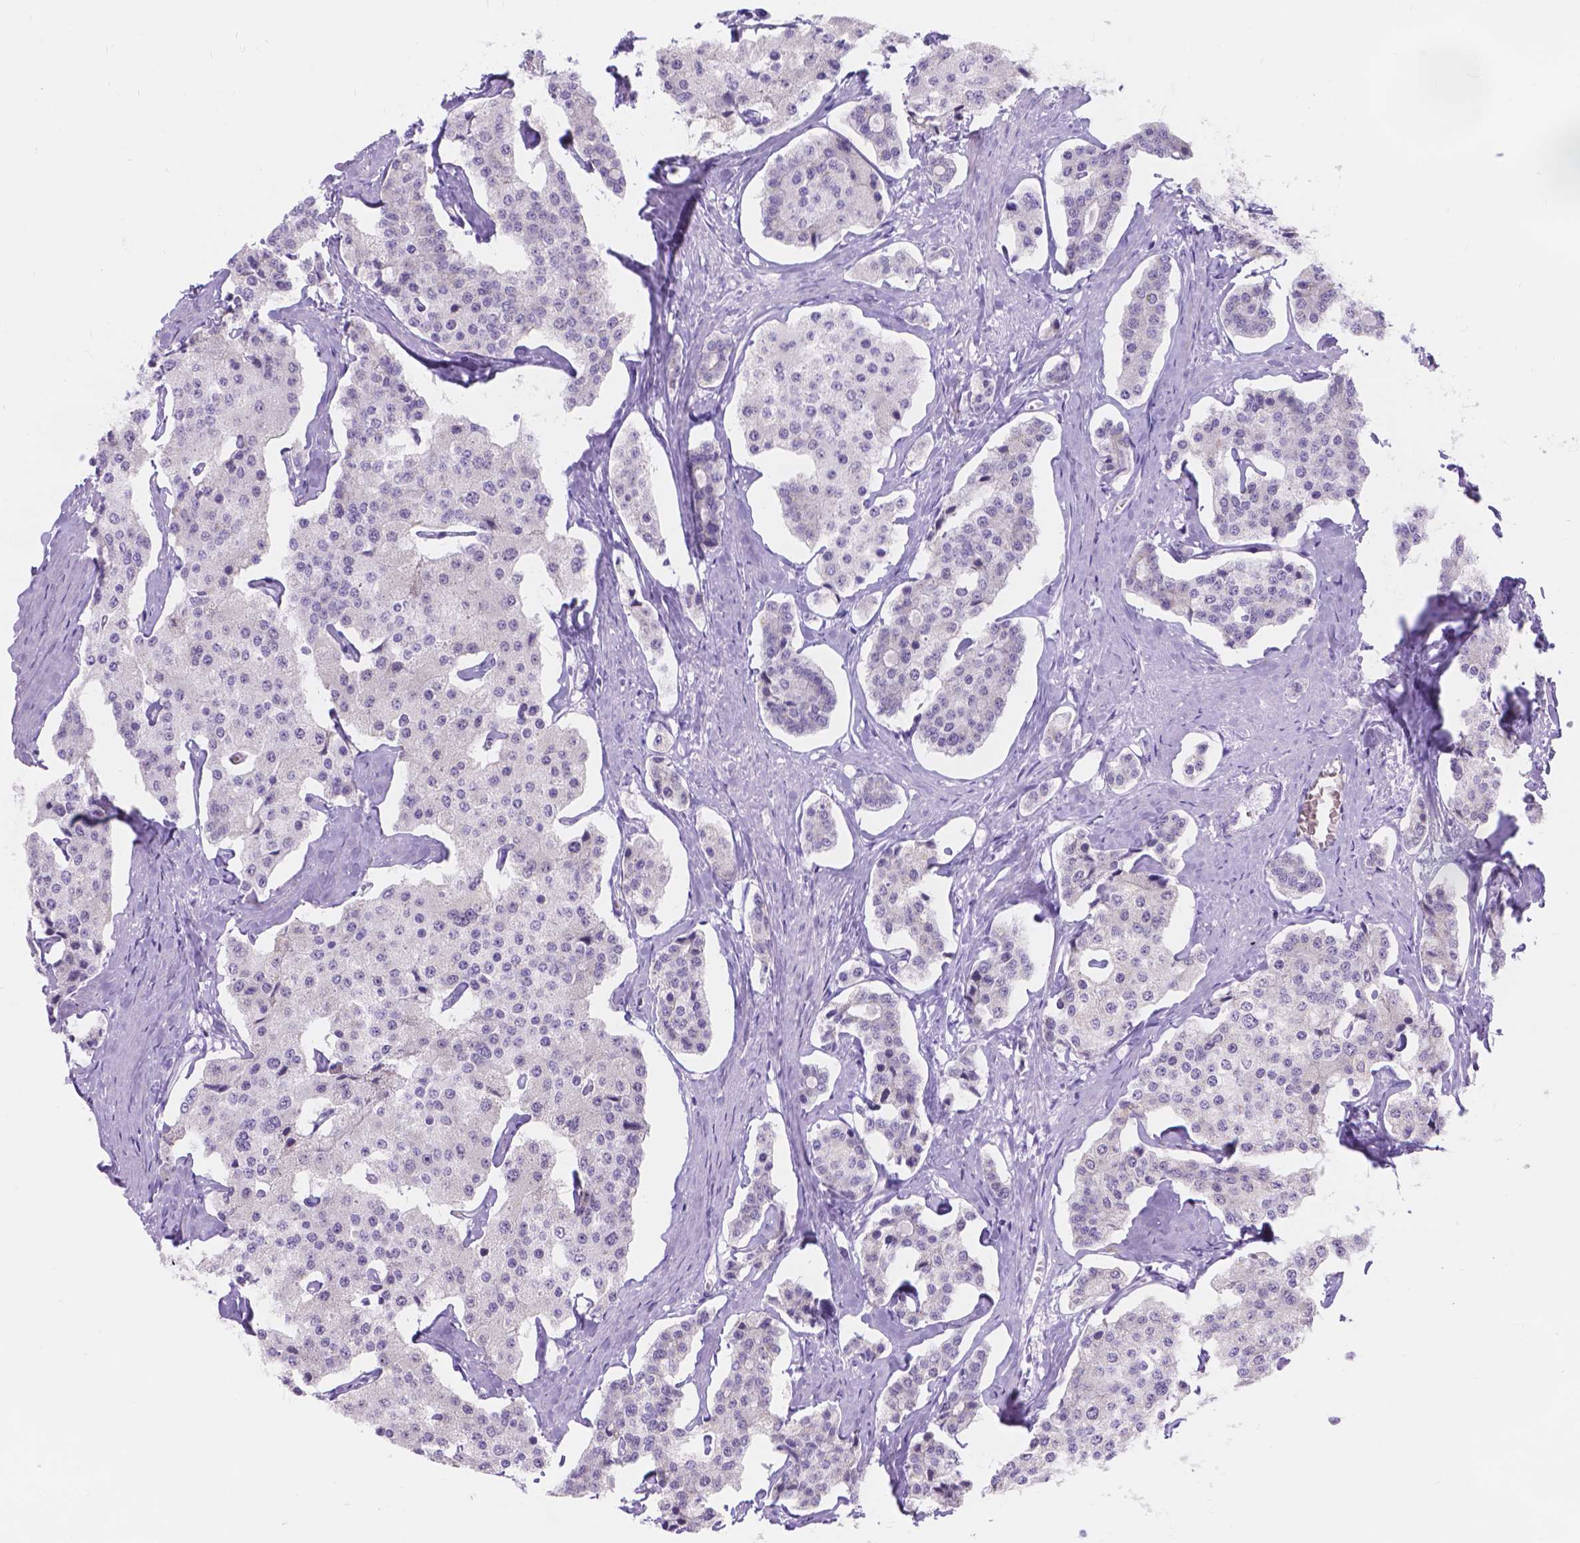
{"staining": {"intensity": "negative", "quantity": "none", "location": "none"}, "tissue": "carcinoid", "cell_type": "Tumor cells", "image_type": "cancer", "snomed": [{"axis": "morphology", "description": "Carcinoid, malignant, NOS"}, {"axis": "topography", "description": "Small intestine"}], "caption": "High power microscopy micrograph of an immunohistochemistry micrograph of carcinoid (malignant), revealing no significant positivity in tumor cells.", "gene": "DCC", "patient": {"sex": "female", "age": 65}}